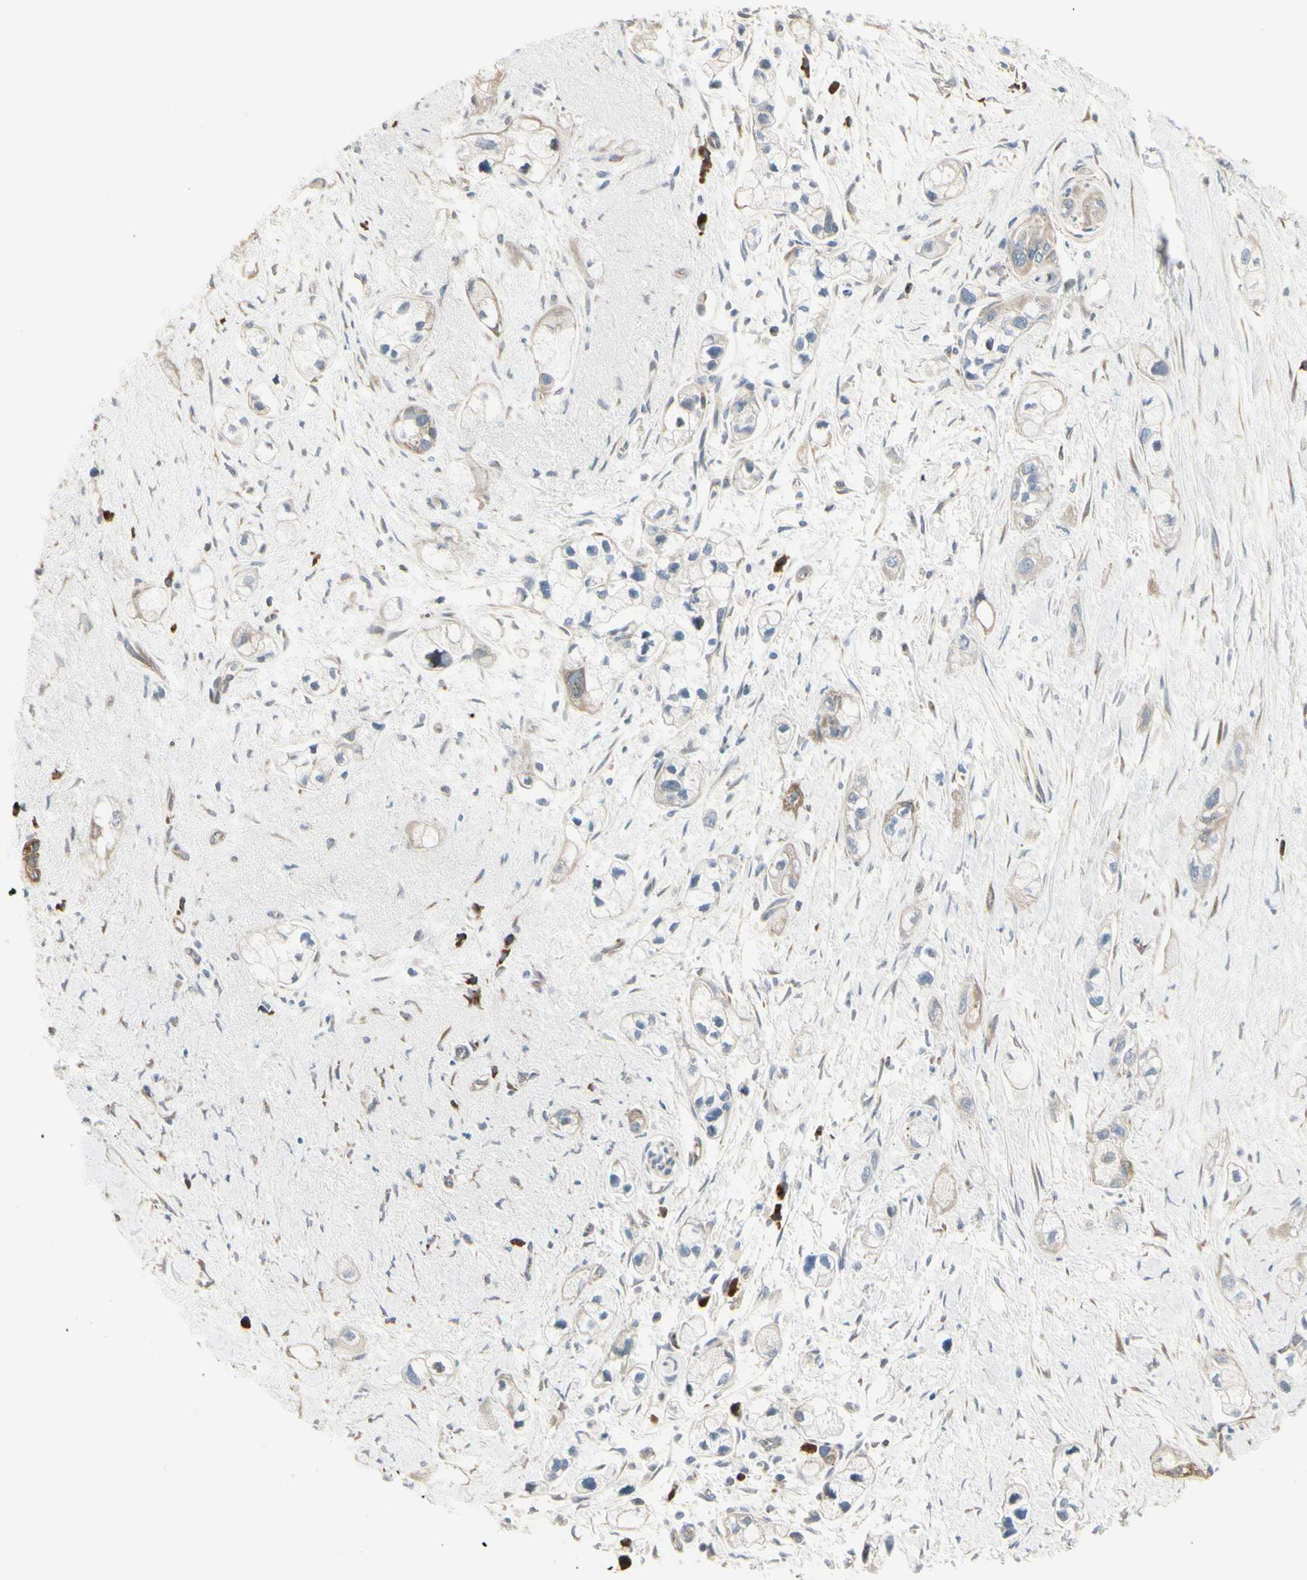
{"staining": {"intensity": "weak", "quantity": ">75%", "location": "cytoplasmic/membranous"}, "tissue": "pancreatic cancer", "cell_type": "Tumor cells", "image_type": "cancer", "snomed": [{"axis": "morphology", "description": "Adenocarcinoma, NOS"}, {"axis": "topography", "description": "Pancreas"}], "caption": "Protein staining reveals weak cytoplasmic/membranous staining in about >75% of tumor cells in adenocarcinoma (pancreatic).", "gene": "NUCB2", "patient": {"sex": "male", "age": 74}}